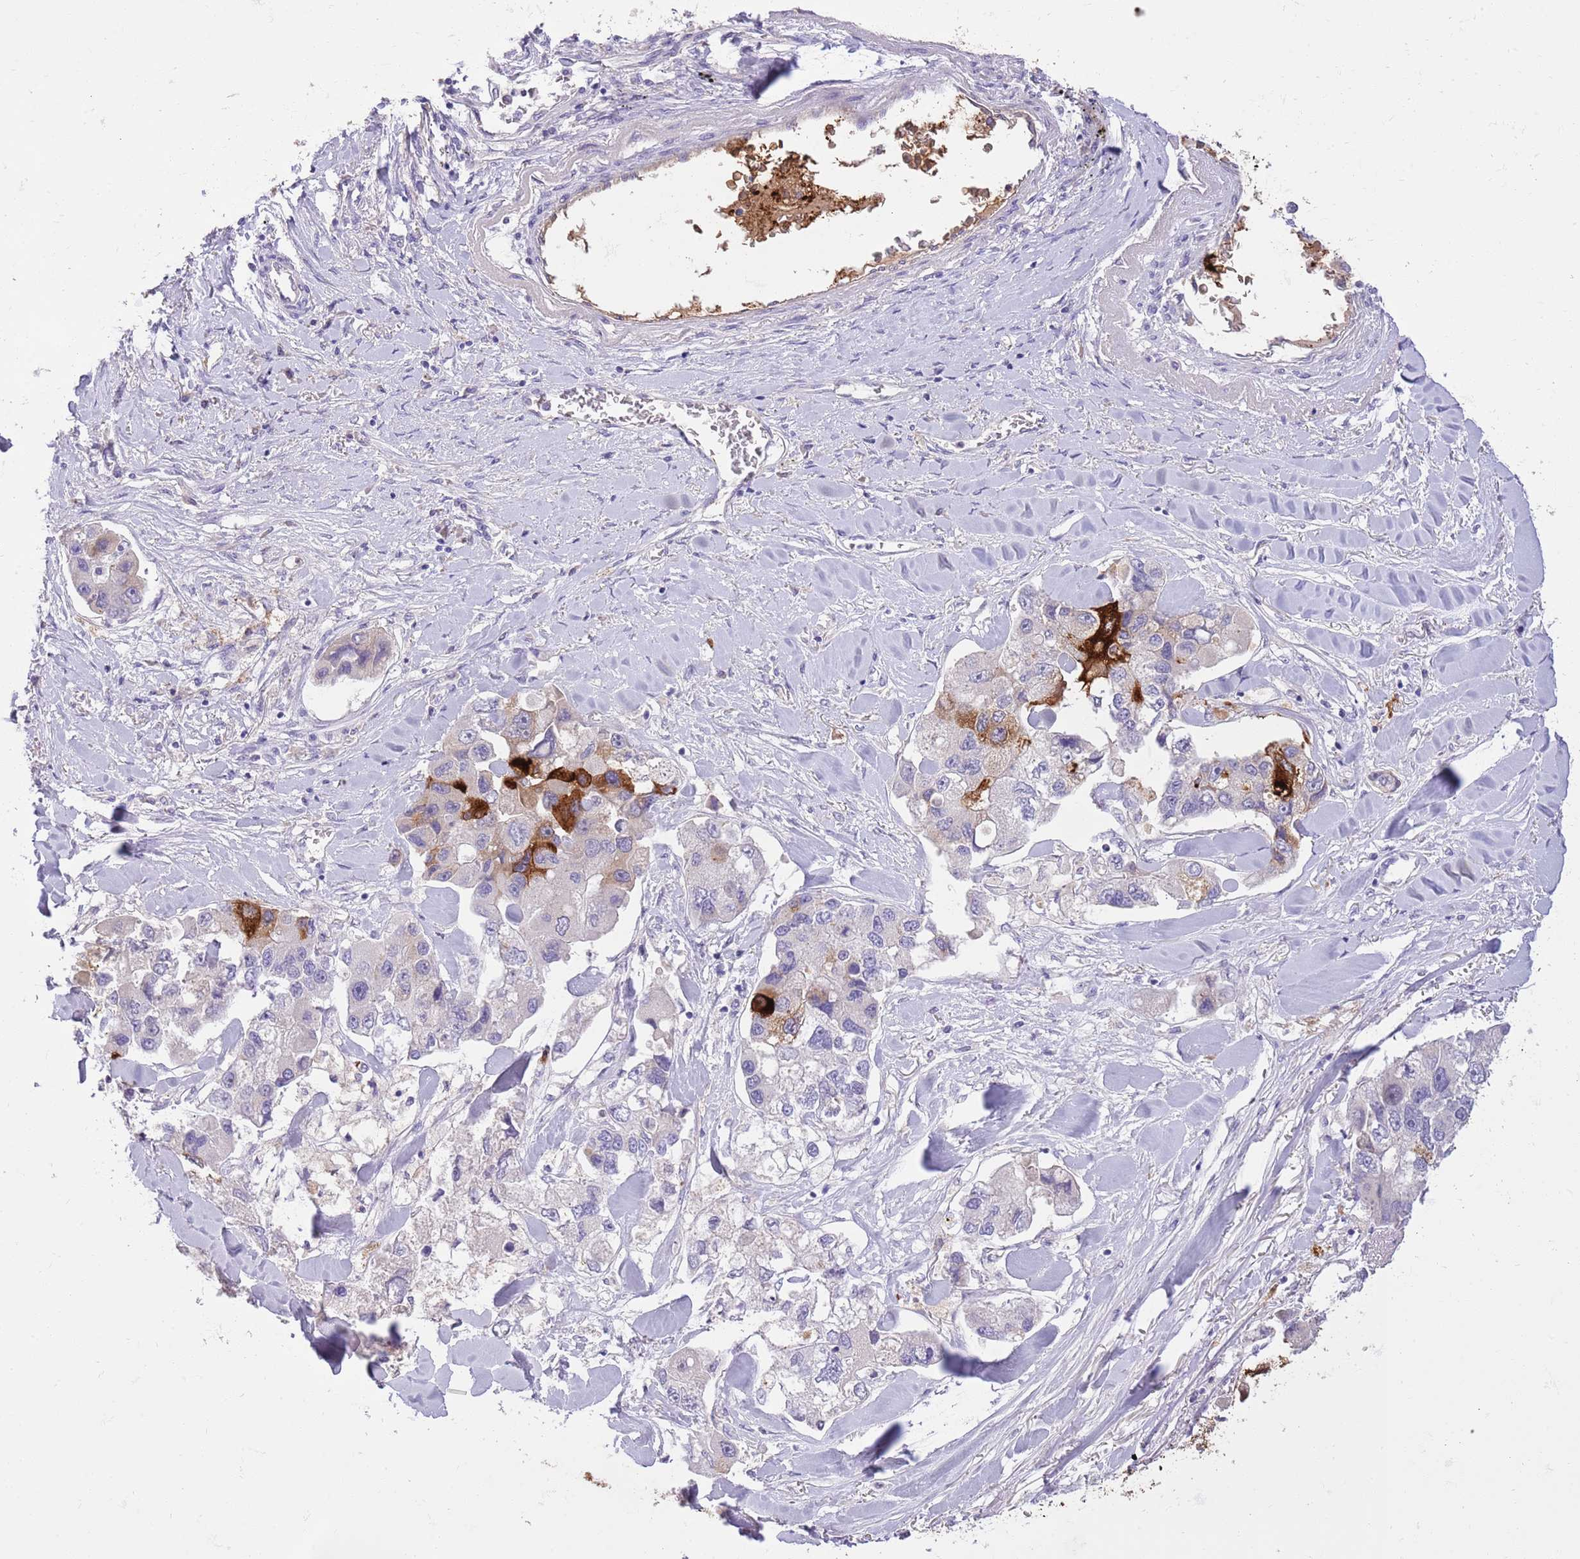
{"staining": {"intensity": "strong", "quantity": "<25%", "location": "cytoplasmic/membranous"}, "tissue": "lung cancer", "cell_type": "Tumor cells", "image_type": "cancer", "snomed": [{"axis": "morphology", "description": "Adenocarcinoma, NOS"}, {"axis": "topography", "description": "Lung"}], "caption": "This is an image of immunohistochemistry (IHC) staining of lung cancer (adenocarcinoma), which shows strong expression in the cytoplasmic/membranous of tumor cells.", "gene": "SFTPA1", "patient": {"sex": "female", "age": 54}}